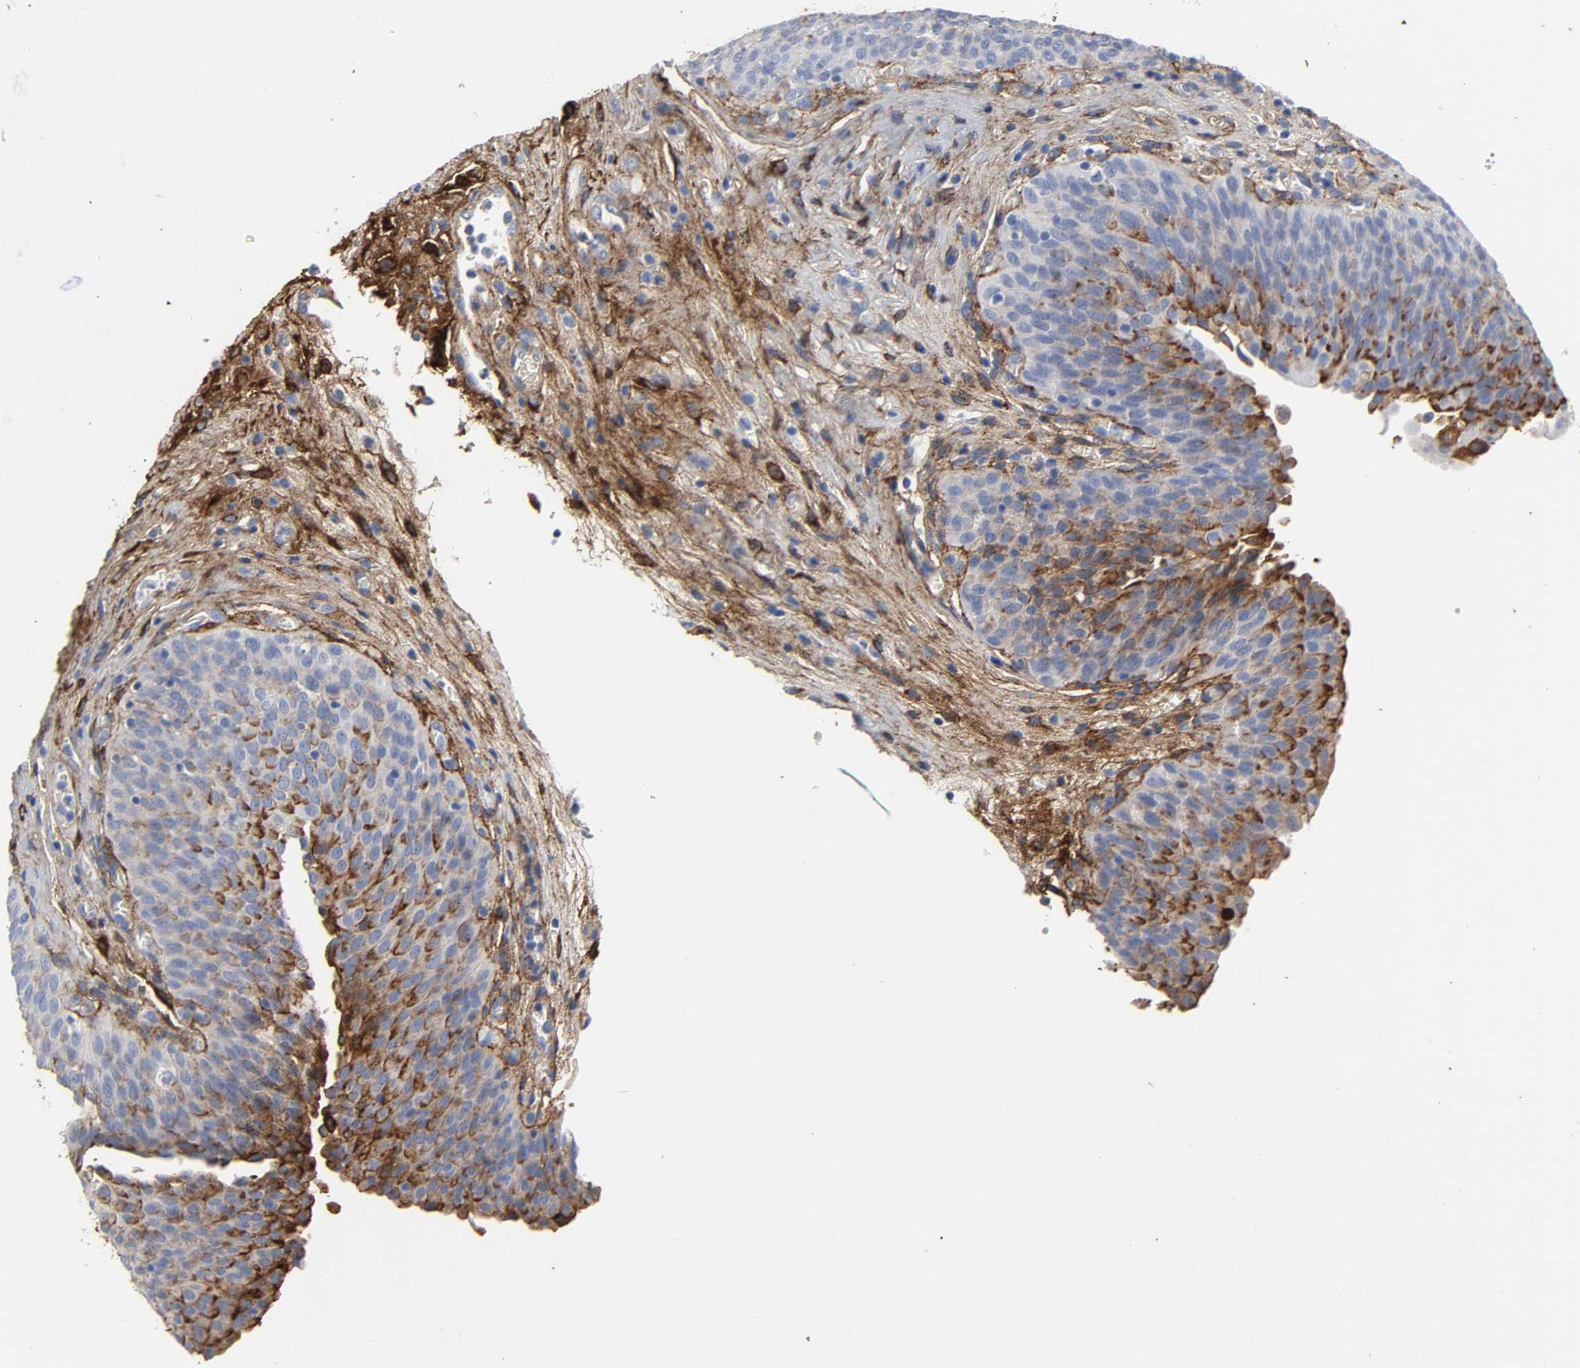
{"staining": {"intensity": "strong", "quantity": "<25%", "location": "cytoplasmic/membranous"}, "tissue": "urinary bladder", "cell_type": "Urothelial cells", "image_type": "normal", "snomed": [{"axis": "morphology", "description": "Normal tissue, NOS"}, {"axis": "morphology", "description": "Dysplasia, NOS"}, {"axis": "topography", "description": "Urinary bladder"}], "caption": "Protein expression analysis of benign urinary bladder reveals strong cytoplasmic/membranous expression in approximately <25% of urothelial cells. (DAB (3,3'-diaminobenzidine) IHC with brightfield microscopy, high magnification).", "gene": "FBLN1", "patient": {"sex": "male", "age": 35}}